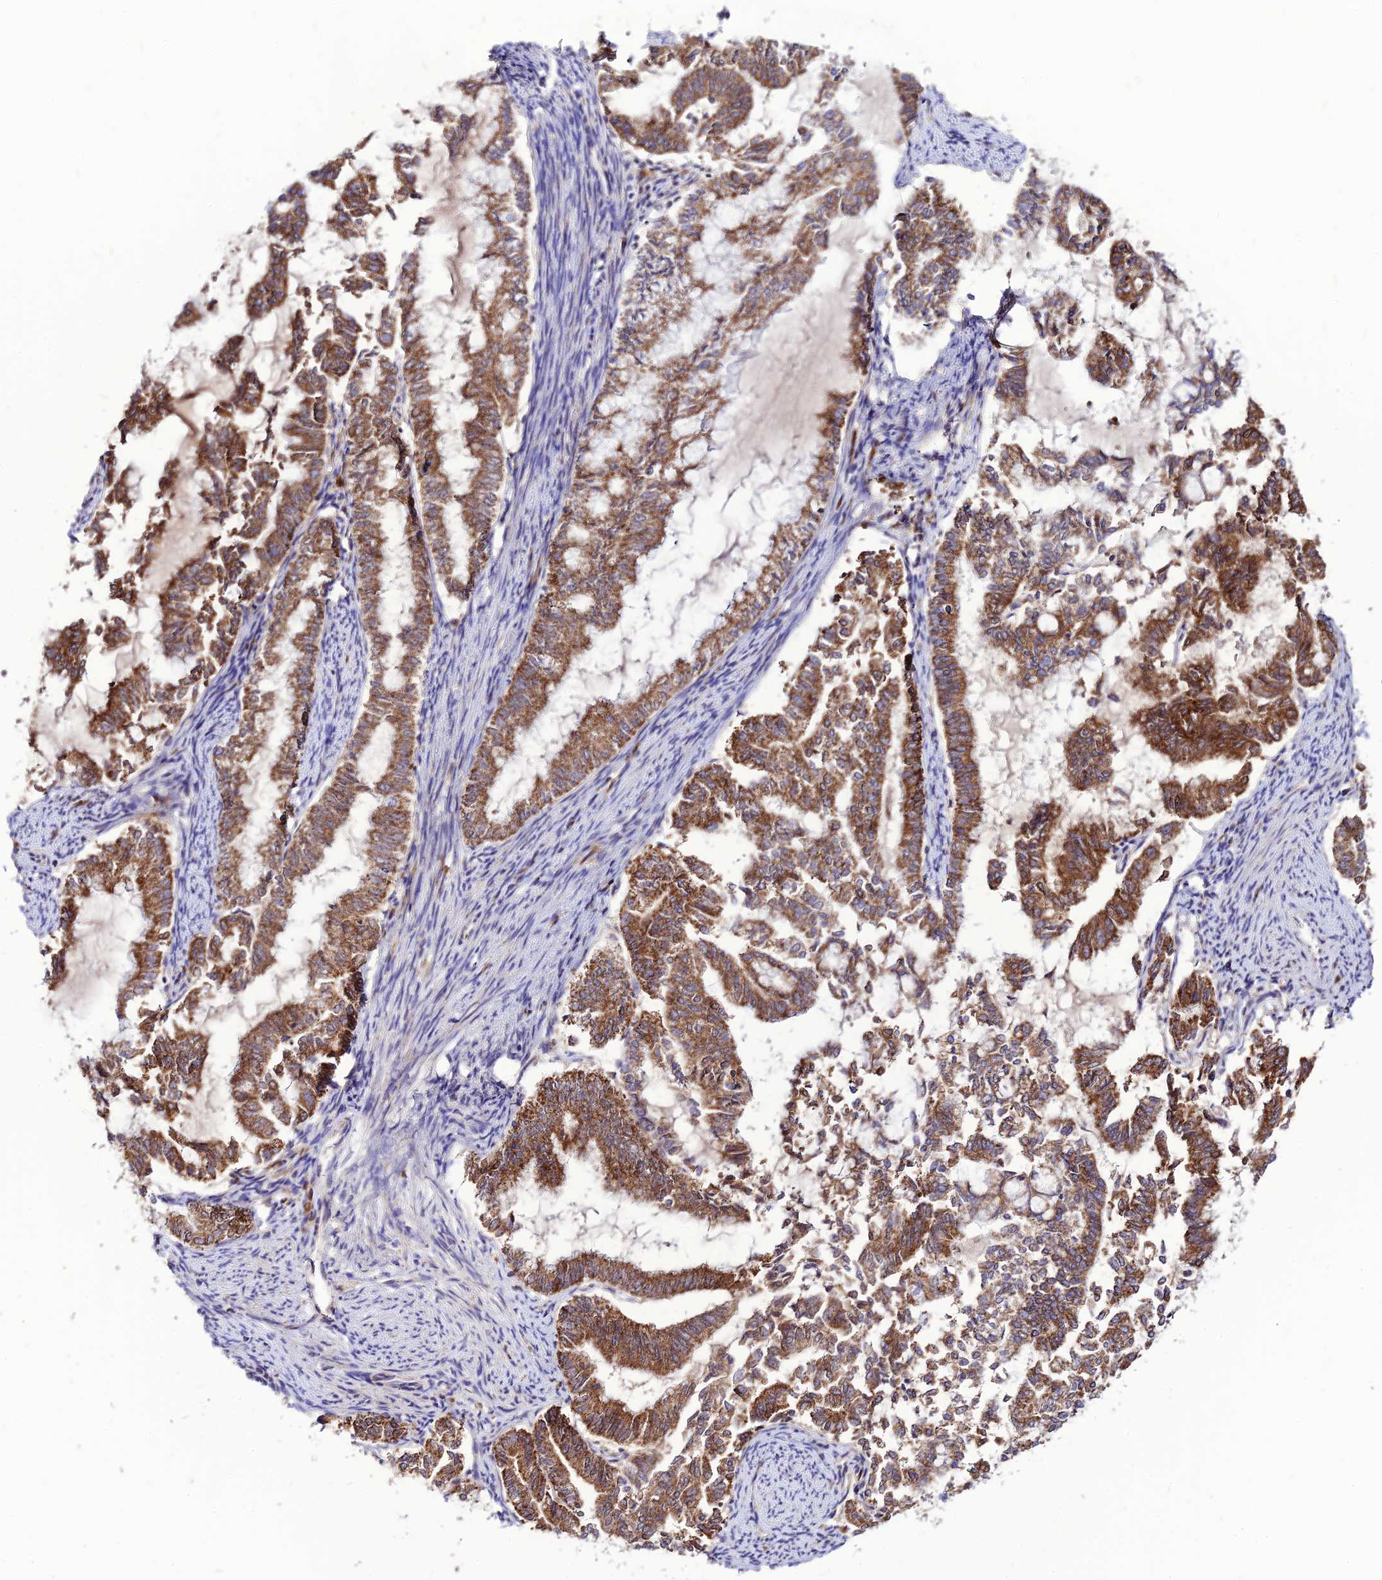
{"staining": {"intensity": "moderate", "quantity": ">75%", "location": "cytoplasmic/membranous"}, "tissue": "endometrial cancer", "cell_type": "Tumor cells", "image_type": "cancer", "snomed": [{"axis": "morphology", "description": "Adenocarcinoma, NOS"}, {"axis": "topography", "description": "Endometrium"}], "caption": "Approximately >75% of tumor cells in endometrial cancer (adenocarcinoma) reveal moderate cytoplasmic/membranous protein staining as visualized by brown immunohistochemical staining.", "gene": "ECI1", "patient": {"sex": "female", "age": 79}}